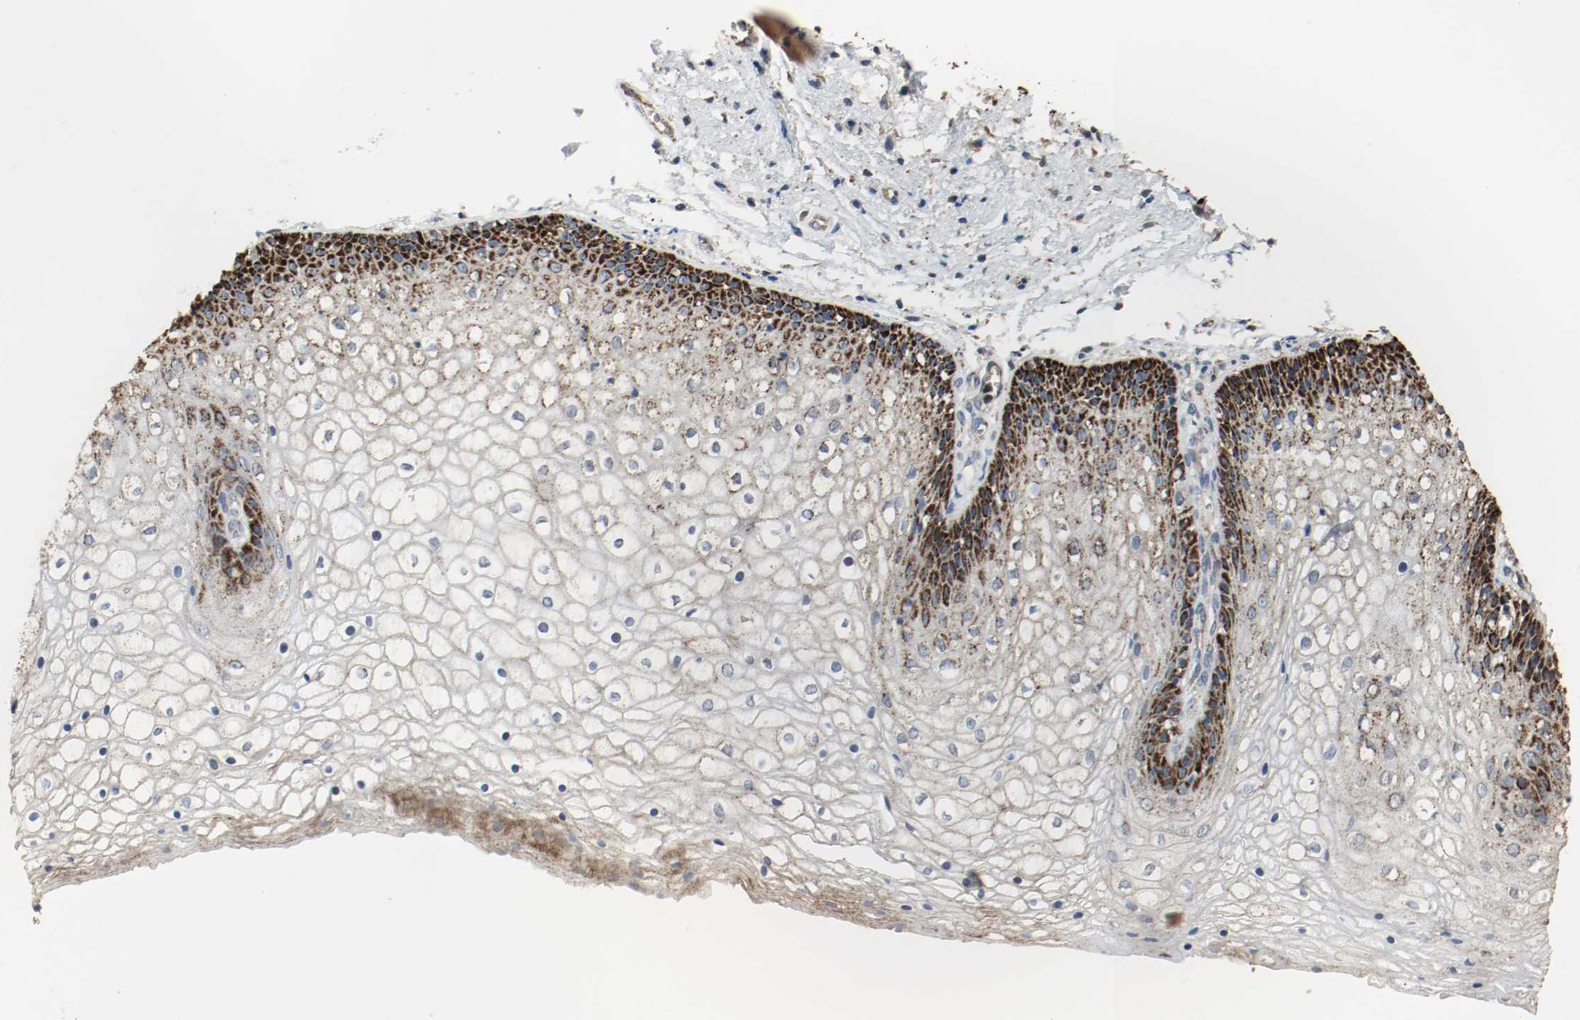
{"staining": {"intensity": "strong", "quantity": "25%-75%", "location": "cytoplasmic/membranous"}, "tissue": "vagina", "cell_type": "Squamous epithelial cells", "image_type": "normal", "snomed": [{"axis": "morphology", "description": "Normal tissue, NOS"}, {"axis": "topography", "description": "Vagina"}], "caption": "Immunohistochemistry (IHC) of unremarkable vagina reveals high levels of strong cytoplasmic/membranous staining in about 25%-75% of squamous epithelial cells. (DAB (3,3'-diaminobenzidine) IHC with brightfield microscopy, high magnification).", "gene": "ALDH4A1", "patient": {"sex": "female", "age": 34}}